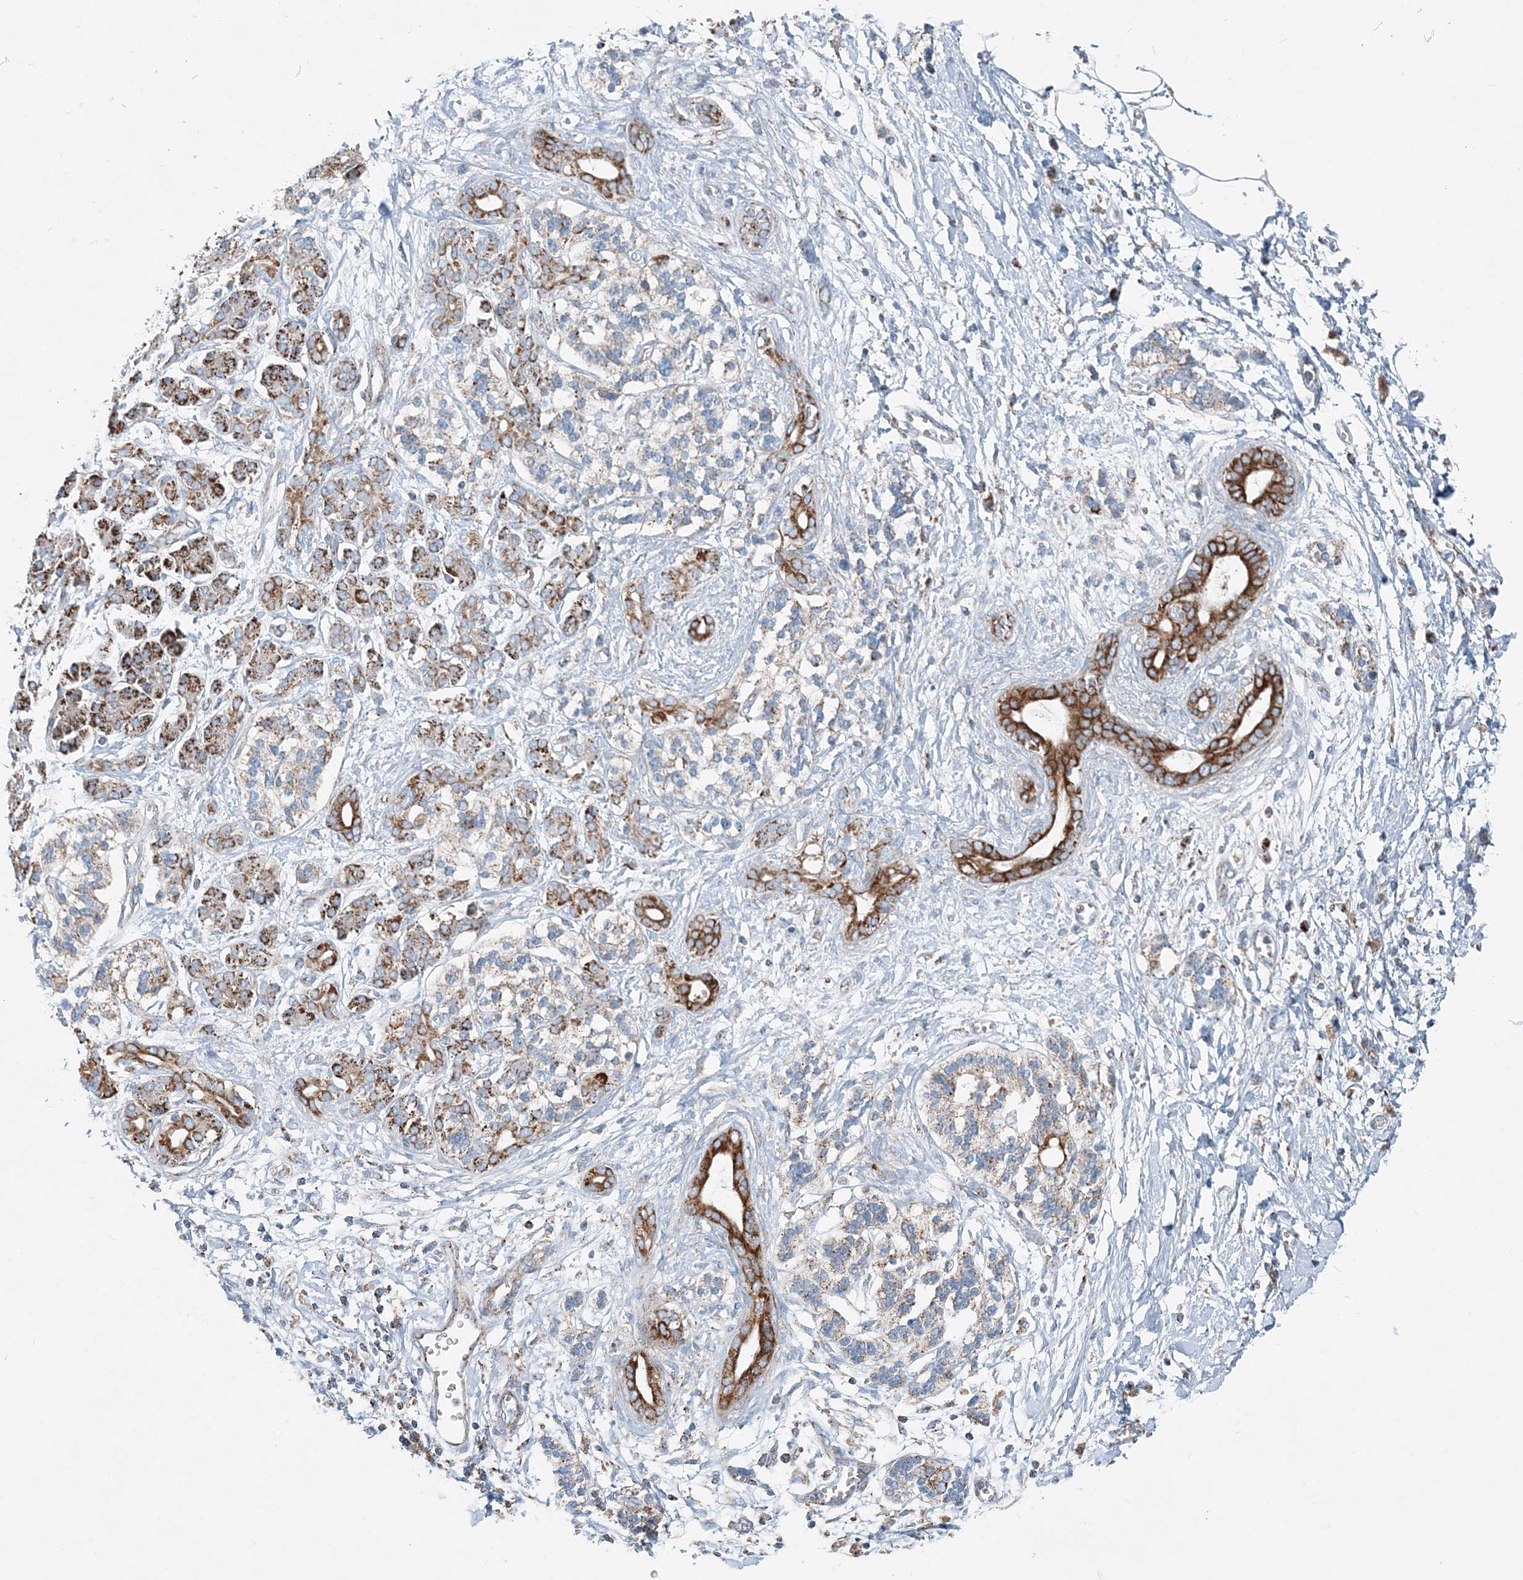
{"staining": {"intensity": "negative", "quantity": "none", "location": "none"}, "tissue": "soft tissue", "cell_type": "Fibroblasts", "image_type": "normal", "snomed": [{"axis": "morphology", "description": "Normal tissue, NOS"}, {"axis": "morphology", "description": "Adenocarcinoma, NOS"}, {"axis": "topography", "description": "Pancreas"}, {"axis": "topography", "description": "Peripheral nerve tissue"}], "caption": "A high-resolution histopathology image shows immunohistochemistry (IHC) staining of unremarkable soft tissue, which demonstrates no significant expression in fibroblasts. The staining was performed using DAB to visualize the protein expression in brown, while the nuclei were stained in blue with hematoxylin (Magnification: 20x).", "gene": "INTU", "patient": {"sex": "male", "age": 59}}